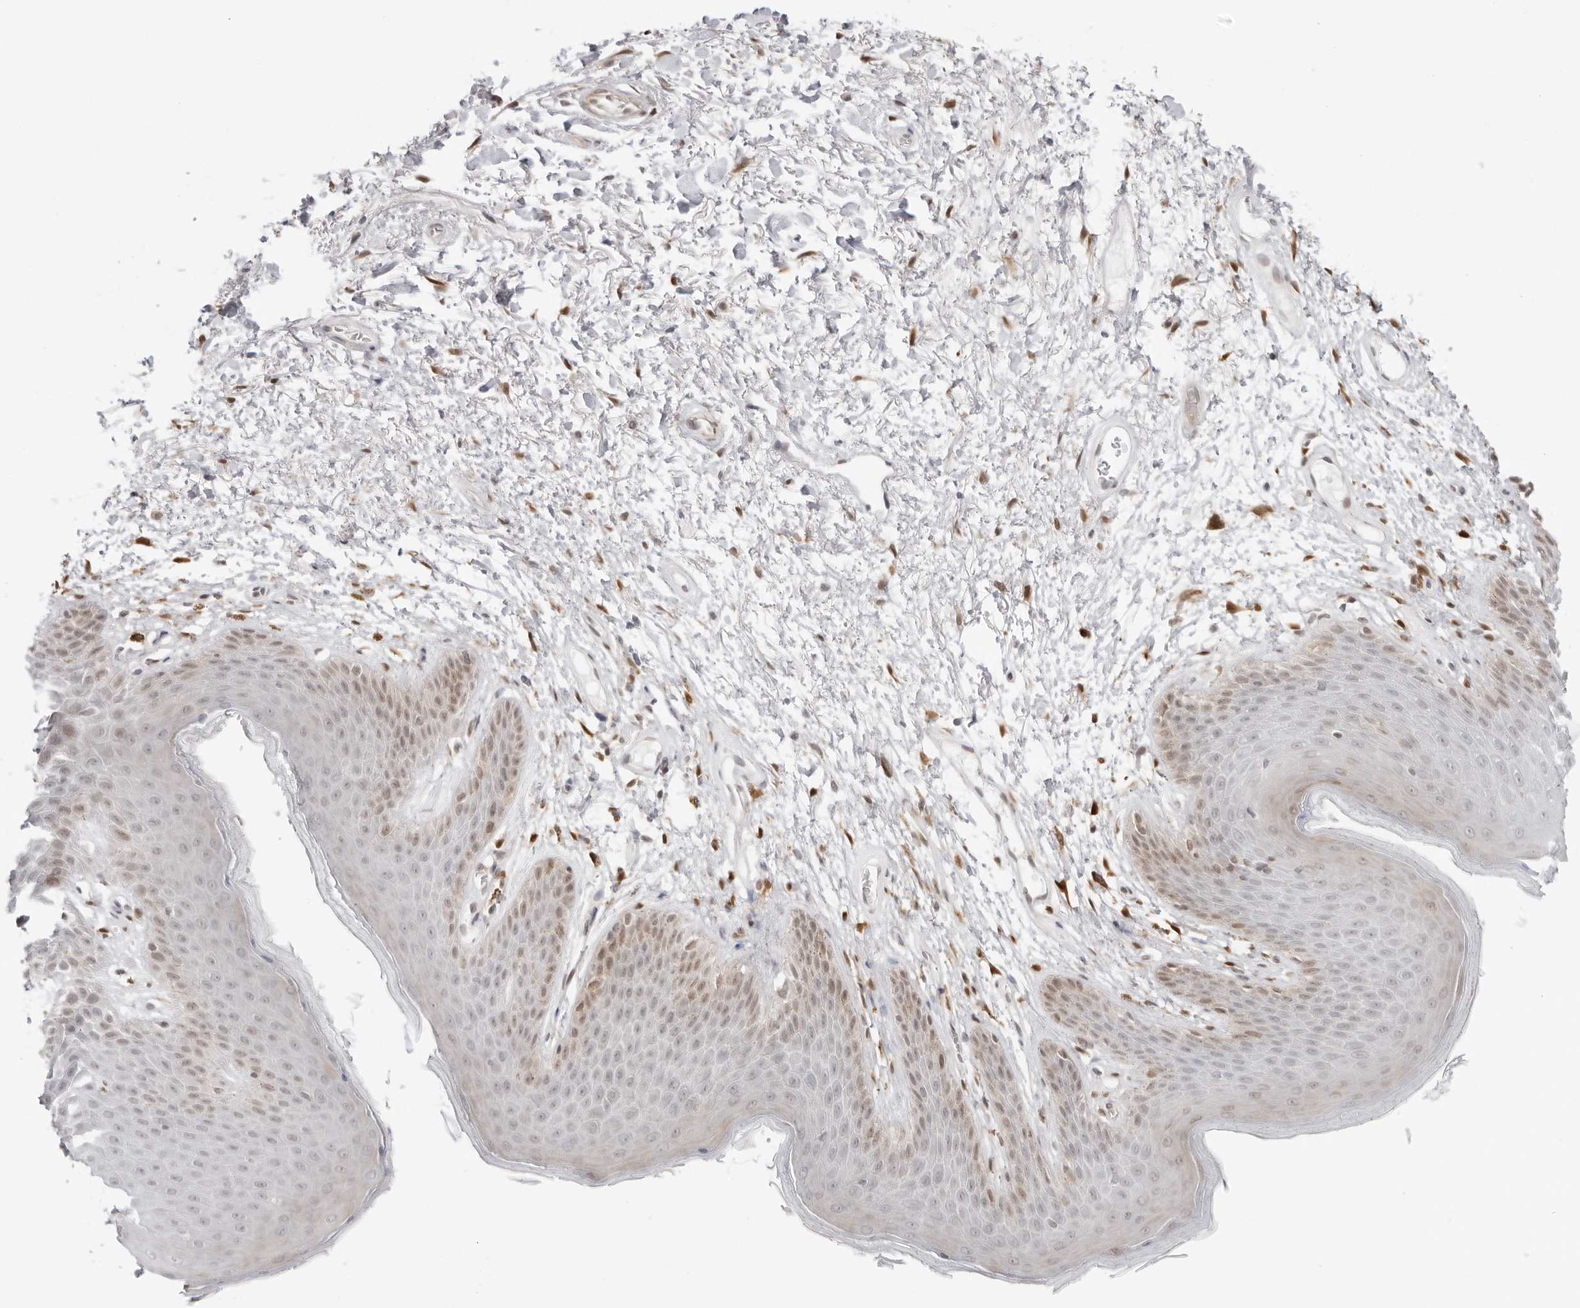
{"staining": {"intensity": "moderate", "quantity": "25%-75%", "location": "cytoplasmic/membranous,nuclear"}, "tissue": "skin", "cell_type": "Epidermal cells", "image_type": "normal", "snomed": [{"axis": "morphology", "description": "Normal tissue, NOS"}, {"axis": "topography", "description": "Anal"}], "caption": "Immunohistochemistry (IHC) histopathology image of unremarkable skin stained for a protein (brown), which displays medium levels of moderate cytoplasmic/membranous,nuclear positivity in approximately 25%-75% of epidermal cells.", "gene": "RNF146", "patient": {"sex": "male", "age": 74}}